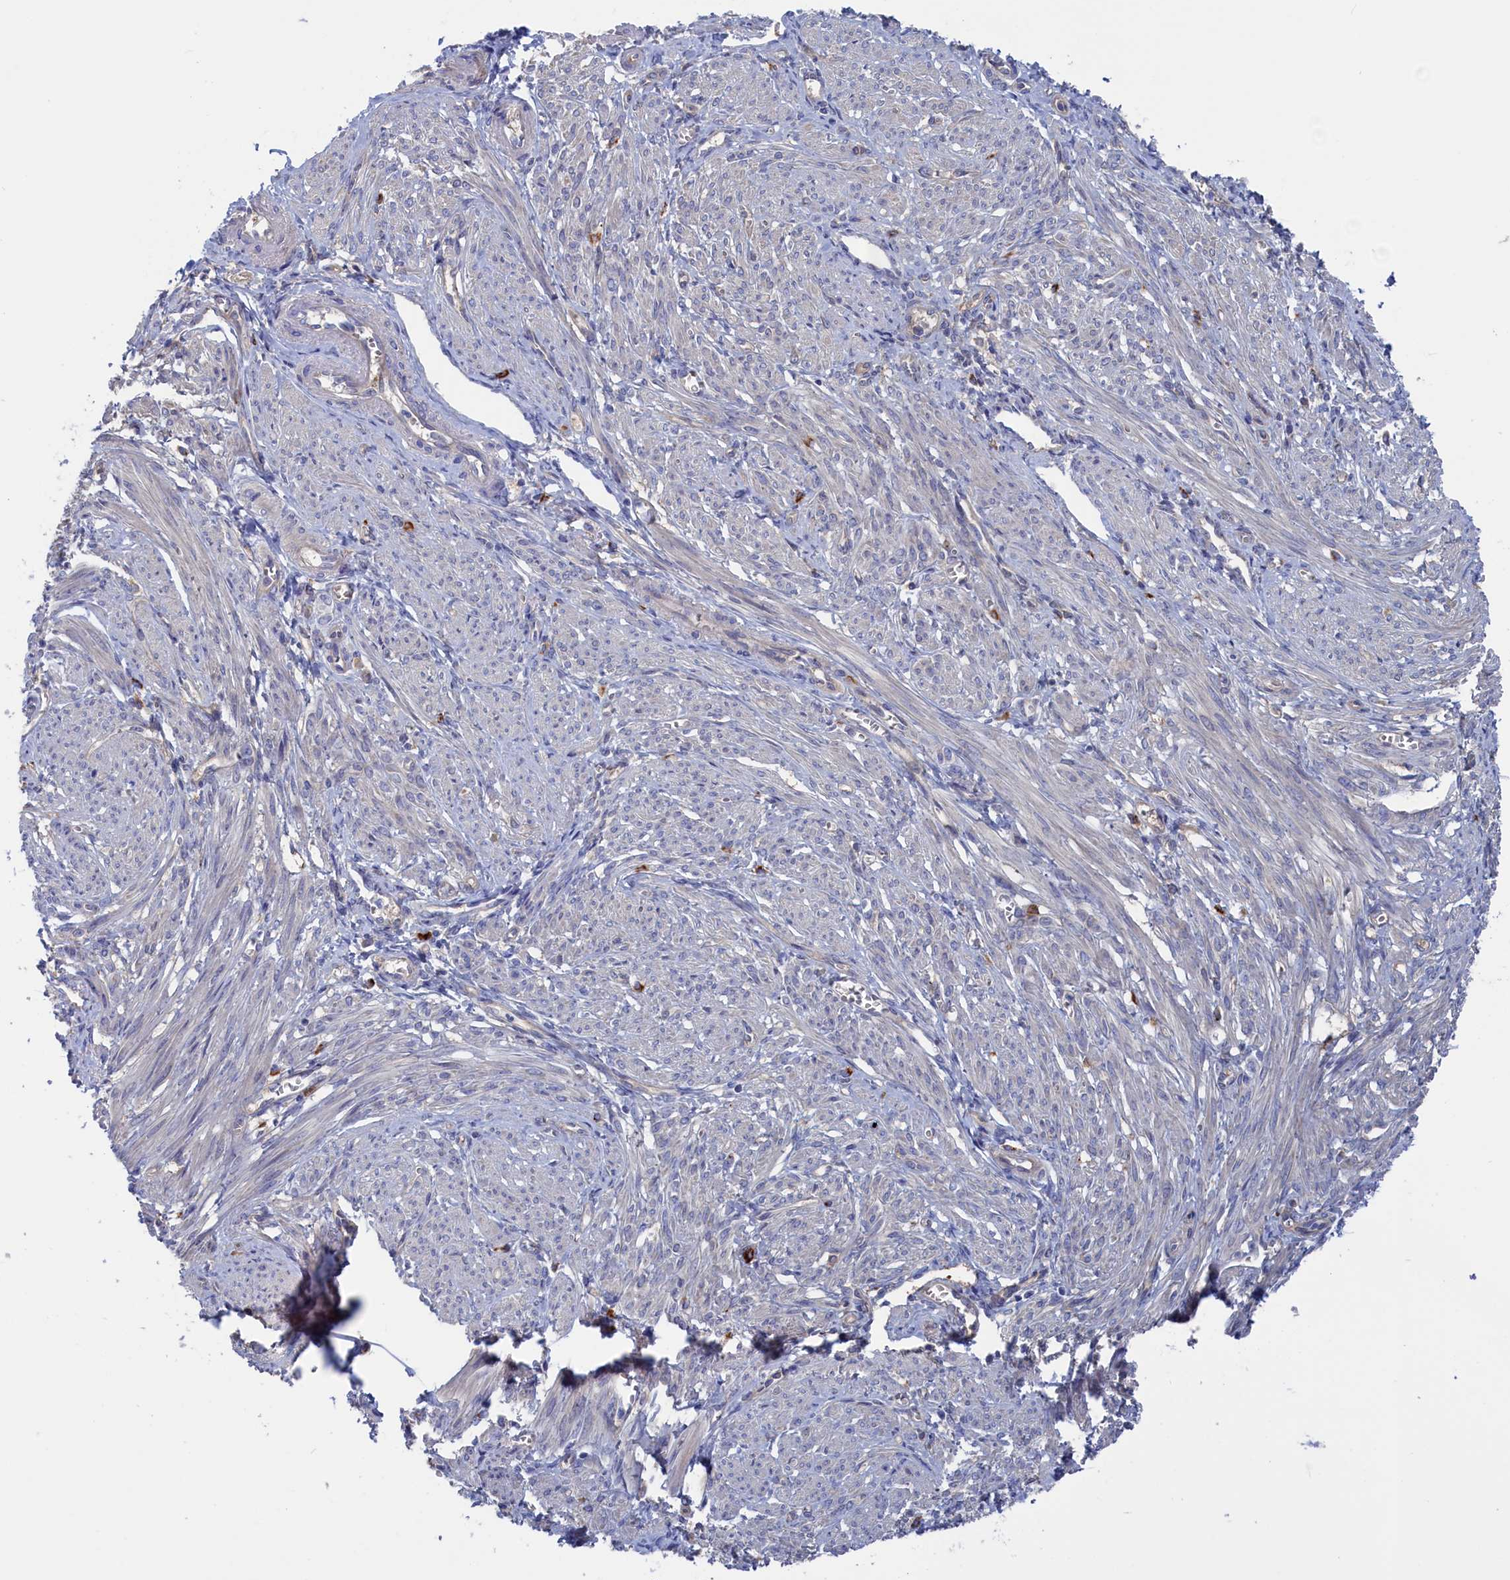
{"staining": {"intensity": "weak", "quantity": "25%-75%", "location": "cytoplasmic/membranous"}, "tissue": "smooth muscle", "cell_type": "Smooth muscle cells", "image_type": "normal", "snomed": [{"axis": "morphology", "description": "Normal tissue, NOS"}, {"axis": "topography", "description": "Smooth muscle"}], "caption": "Smooth muscle cells exhibit low levels of weak cytoplasmic/membranous expression in approximately 25%-75% of cells in unremarkable smooth muscle. The staining was performed using DAB to visualize the protein expression in brown, while the nuclei were stained in blue with hematoxylin (Magnification: 20x).", "gene": "NUTF2", "patient": {"sex": "female", "age": 39}}